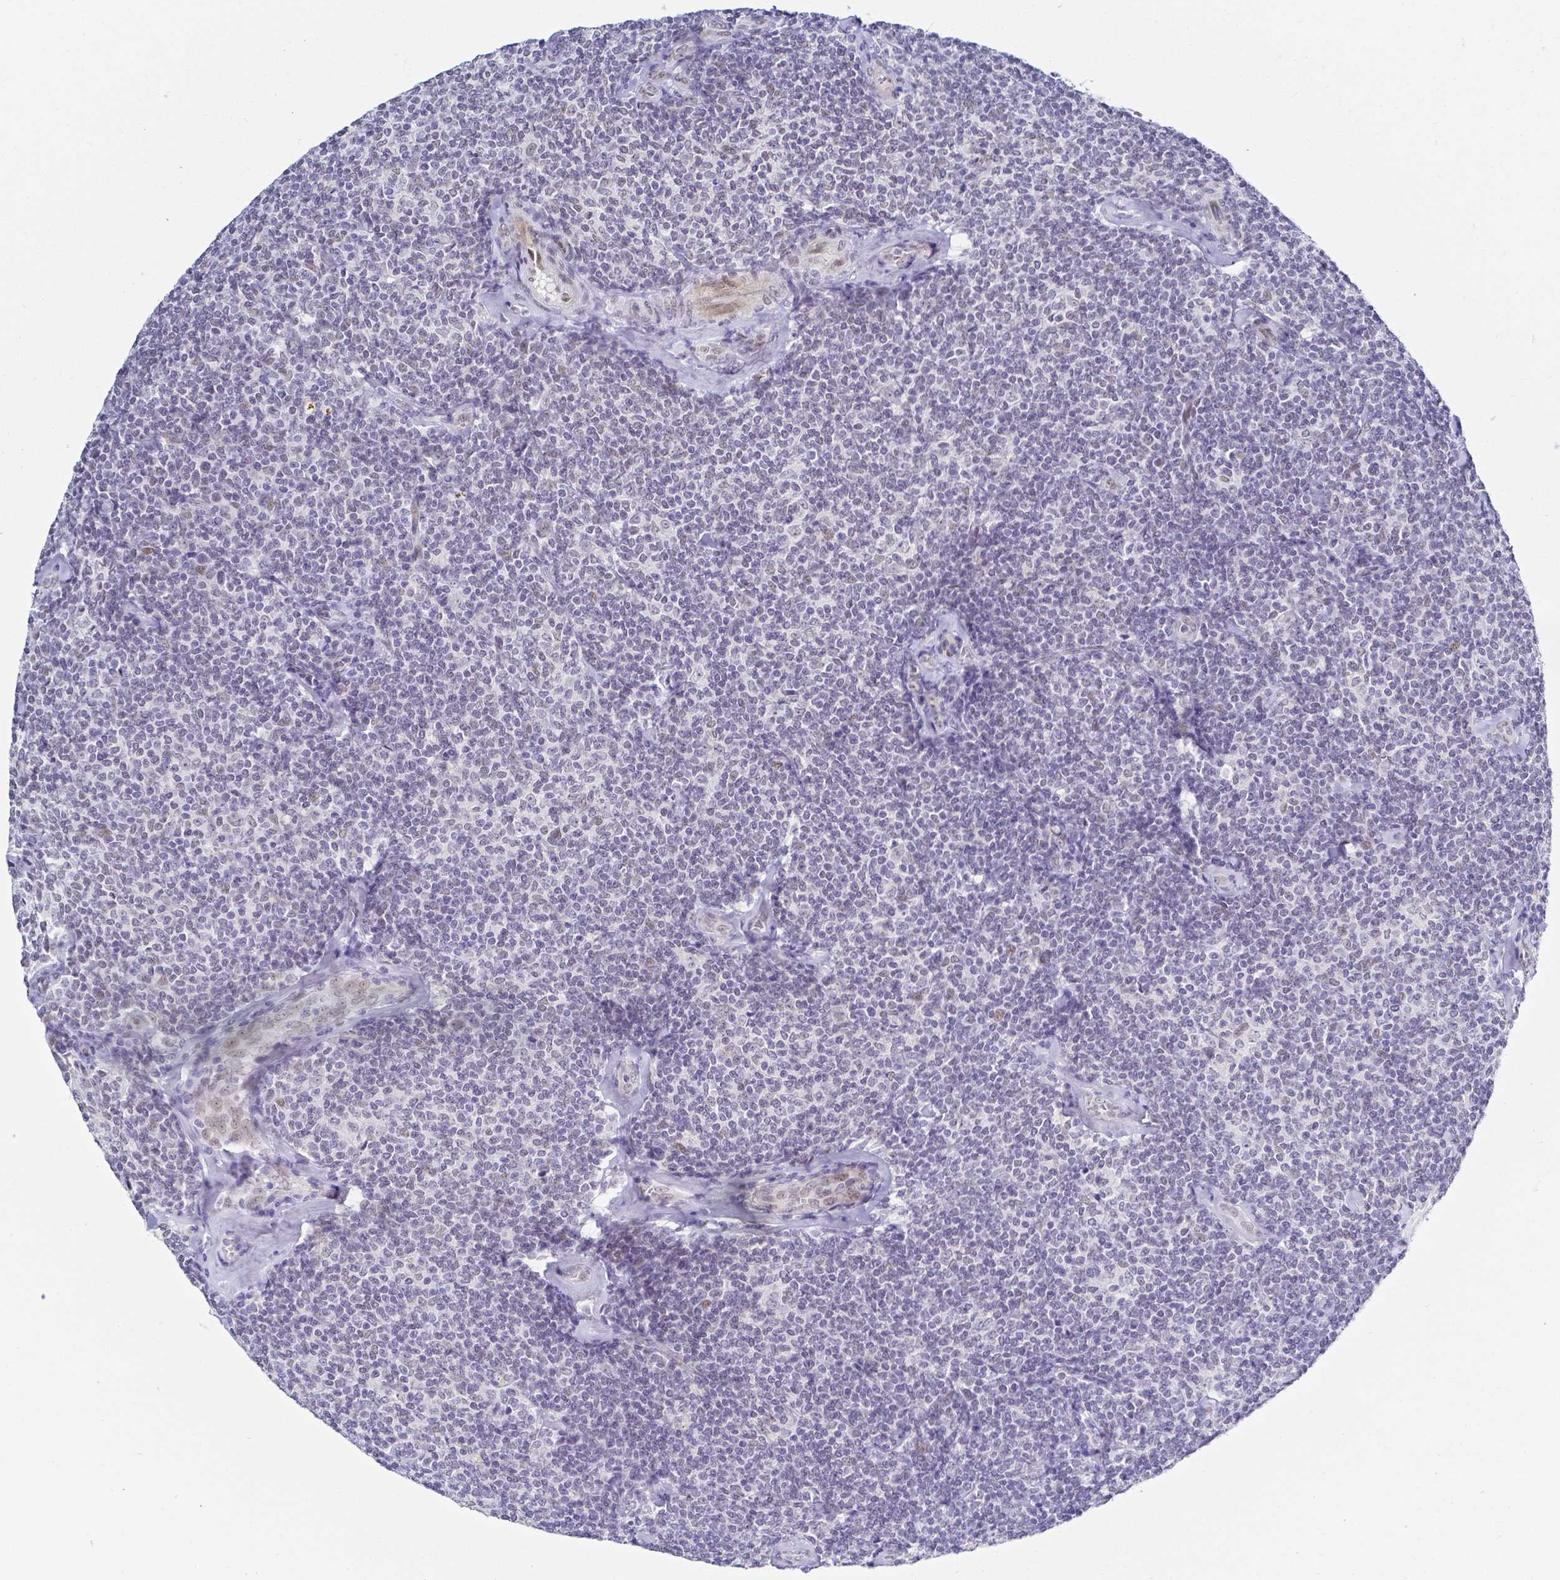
{"staining": {"intensity": "negative", "quantity": "none", "location": "none"}, "tissue": "lymphoma", "cell_type": "Tumor cells", "image_type": "cancer", "snomed": [{"axis": "morphology", "description": "Malignant lymphoma, non-Hodgkin's type, Low grade"}, {"axis": "topography", "description": "Lymph node"}], "caption": "Immunohistochemical staining of low-grade malignant lymphoma, non-Hodgkin's type exhibits no significant expression in tumor cells. (Stains: DAB (3,3'-diaminobenzidine) immunohistochemistry (IHC) with hematoxylin counter stain, Microscopy: brightfield microscopy at high magnification).", "gene": "FAM83G", "patient": {"sex": "female", "age": 56}}